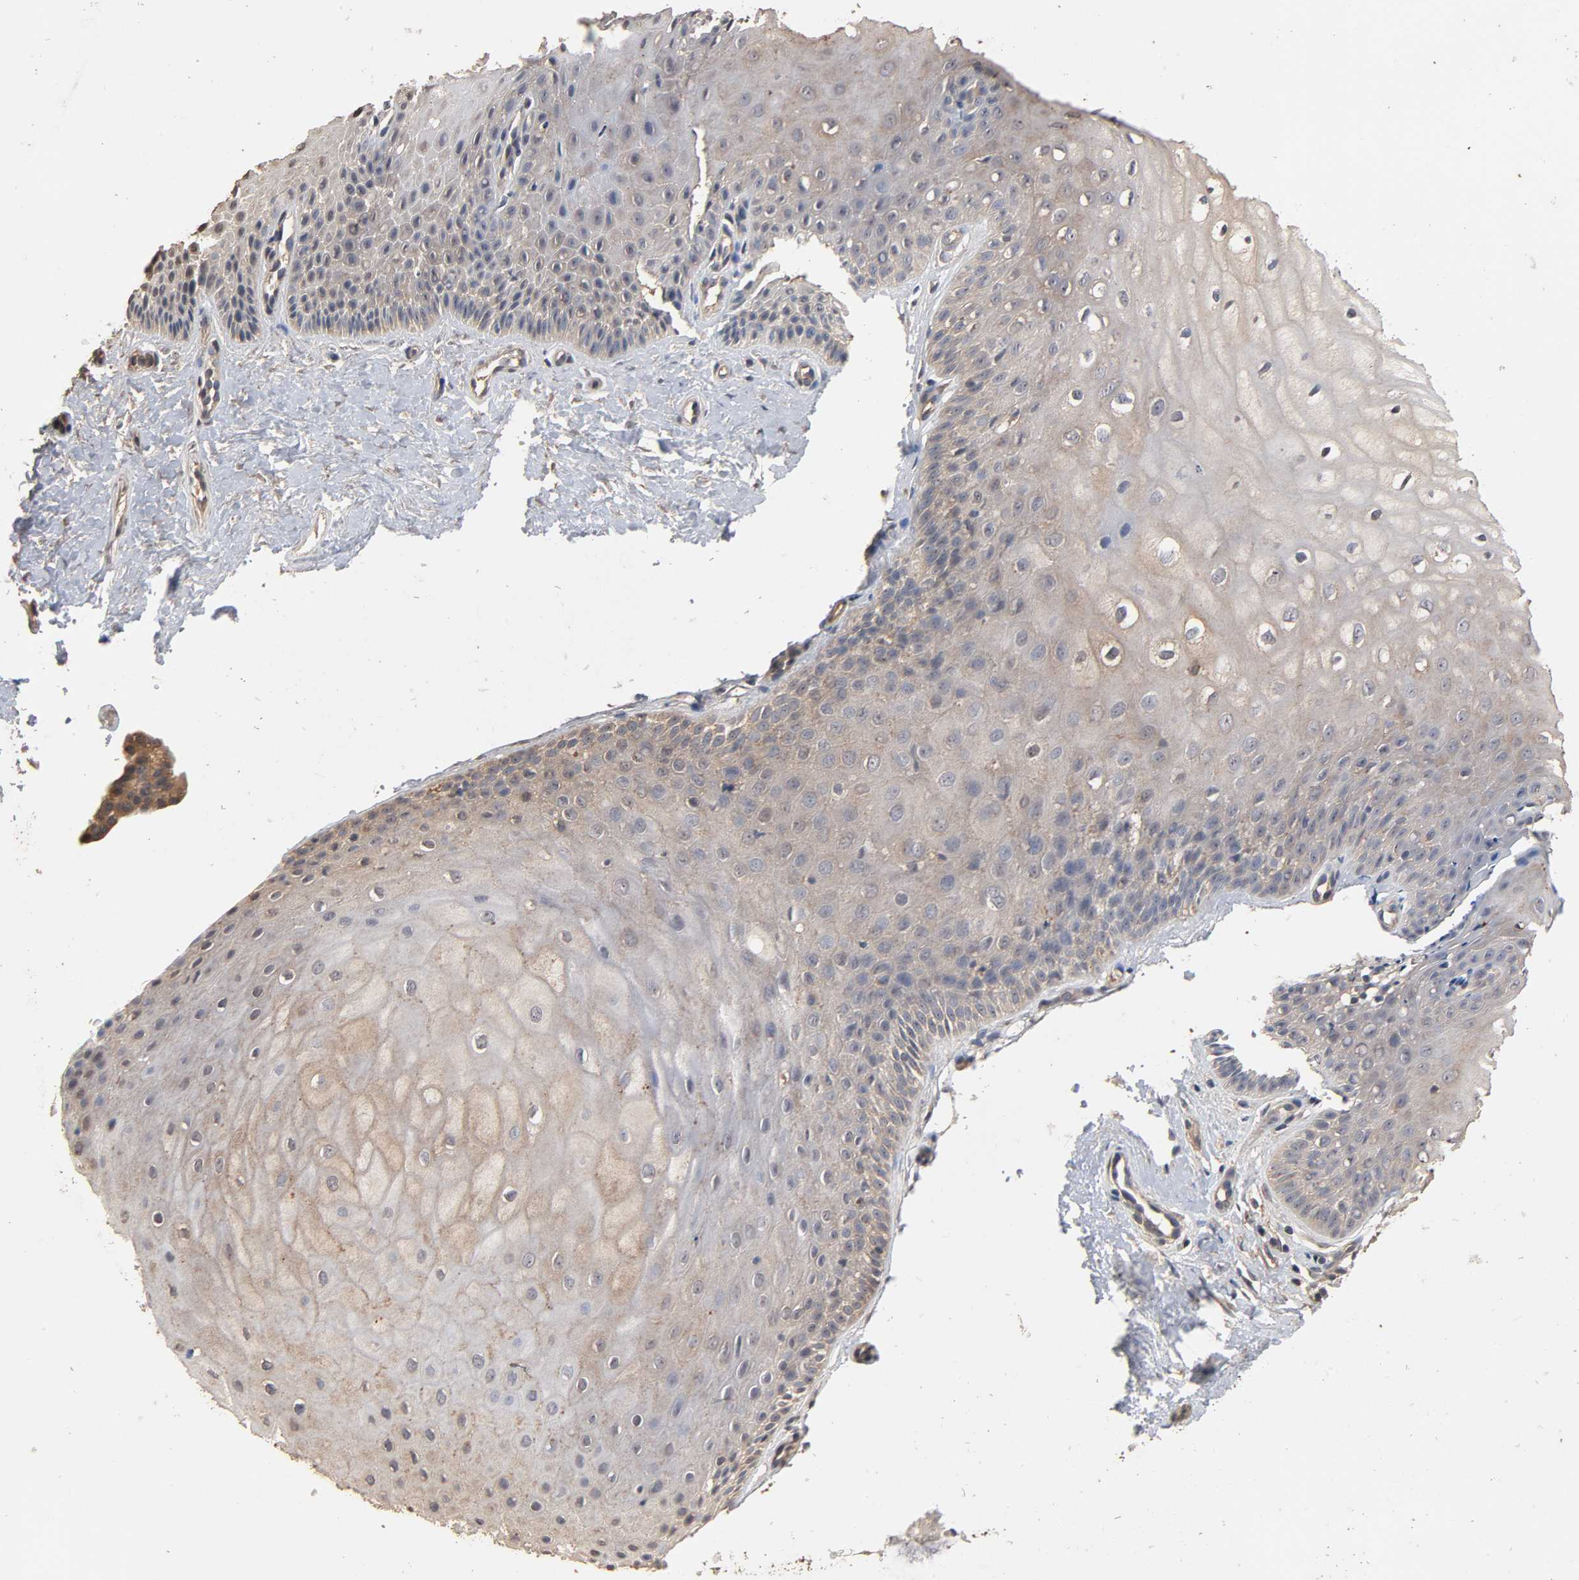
{"staining": {"intensity": "weak", "quantity": ">75%", "location": "cytoplasmic/membranous"}, "tissue": "cervix", "cell_type": "Glandular cells", "image_type": "normal", "snomed": [{"axis": "morphology", "description": "Normal tissue, NOS"}, {"axis": "topography", "description": "Cervix"}], "caption": "Immunohistochemistry of unremarkable cervix displays low levels of weak cytoplasmic/membranous staining in about >75% of glandular cells. Ihc stains the protein in brown and the nuclei are stained blue.", "gene": "ARHGEF7", "patient": {"sex": "female", "age": 55}}